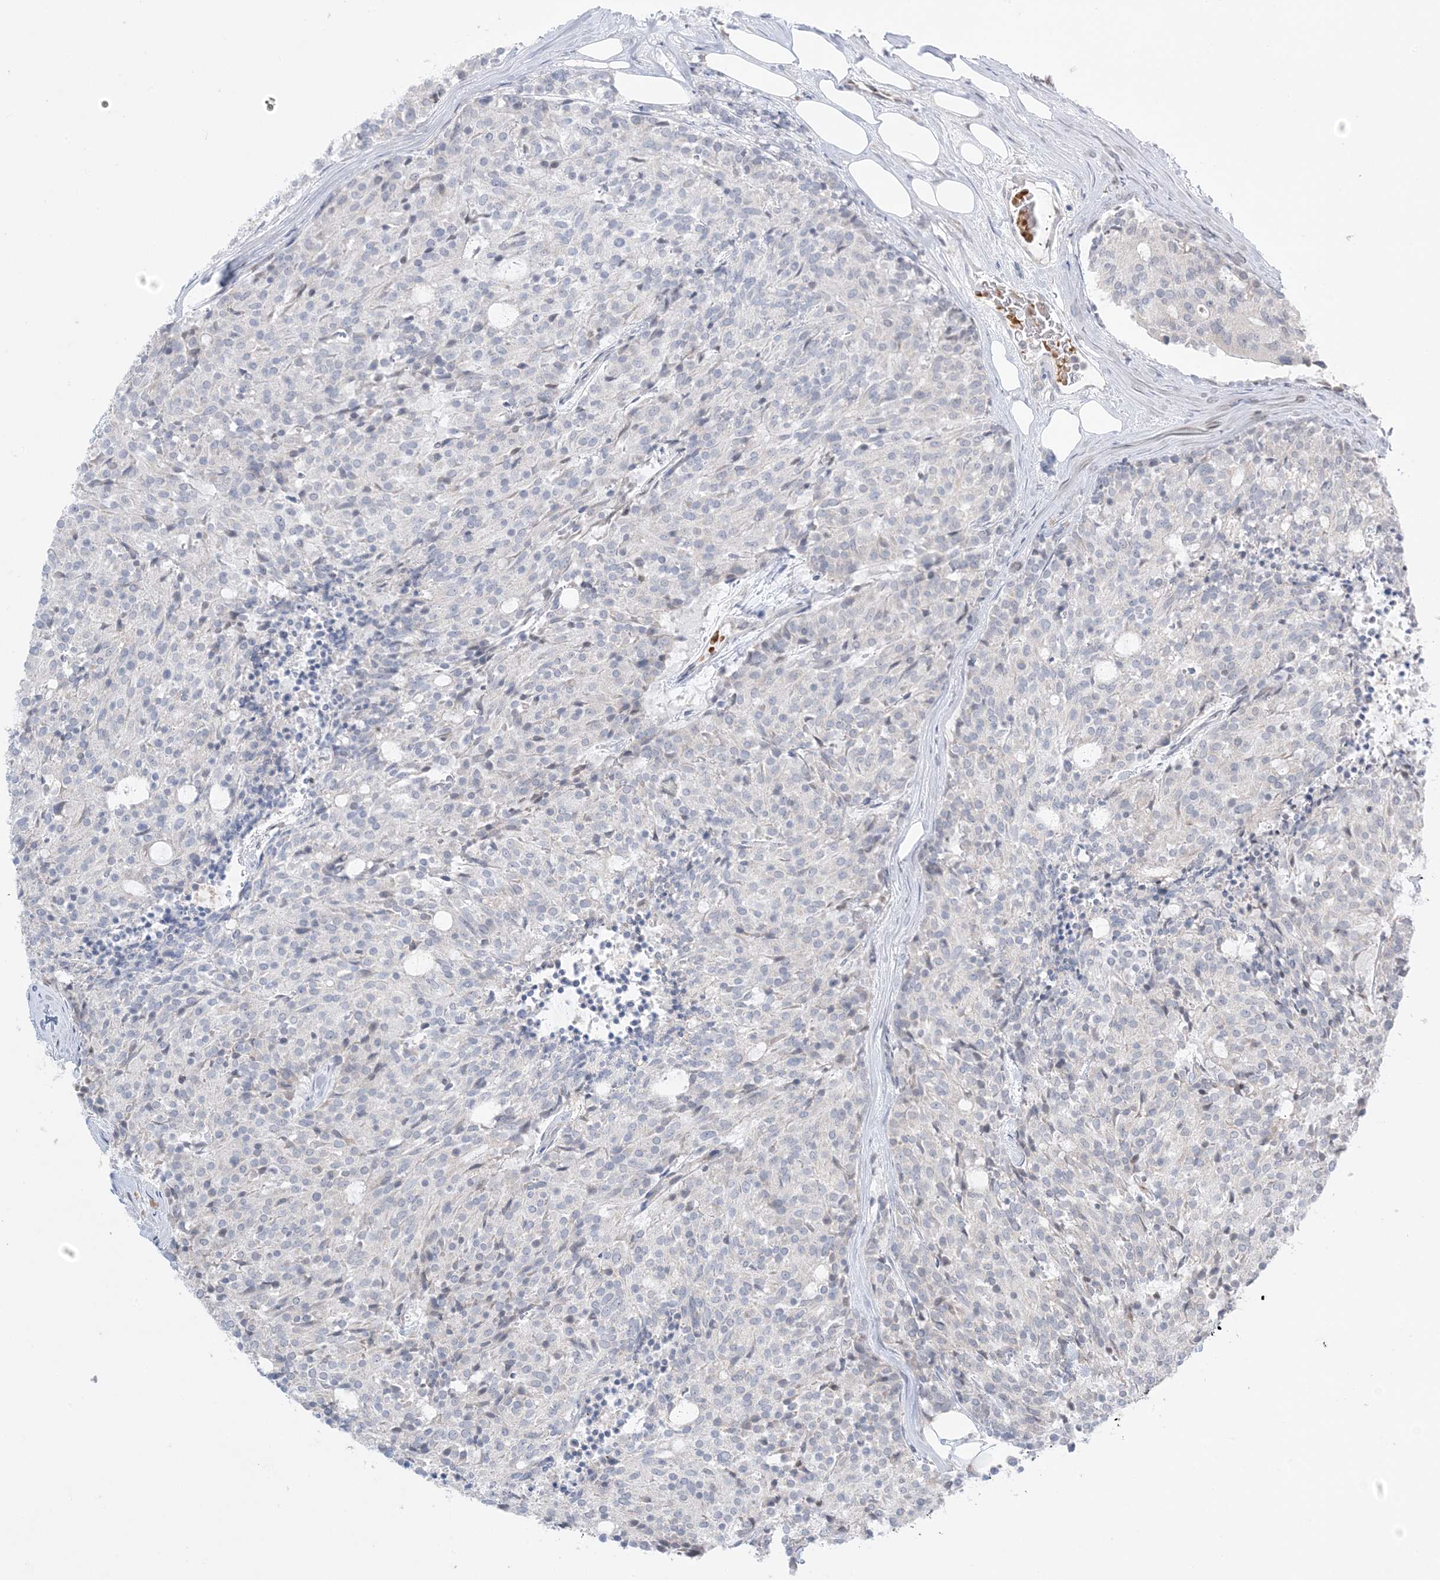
{"staining": {"intensity": "negative", "quantity": "none", "location": "none"}, "tissue": "carcinoid", "cell_type": "Tumor cells", "image_type": "cancer", "snomed": [{"axis": "morphology", "description": "Carcinoid, malignant, NOS"}, {"axis": "topography", "description": "Pancreas"}], "caption": "Immunohistochemistry of human carcinoid demonstrates no expression in tumor cells.", "gene": "MMGT1", "patient": {"sex": "female", "age": 54}}